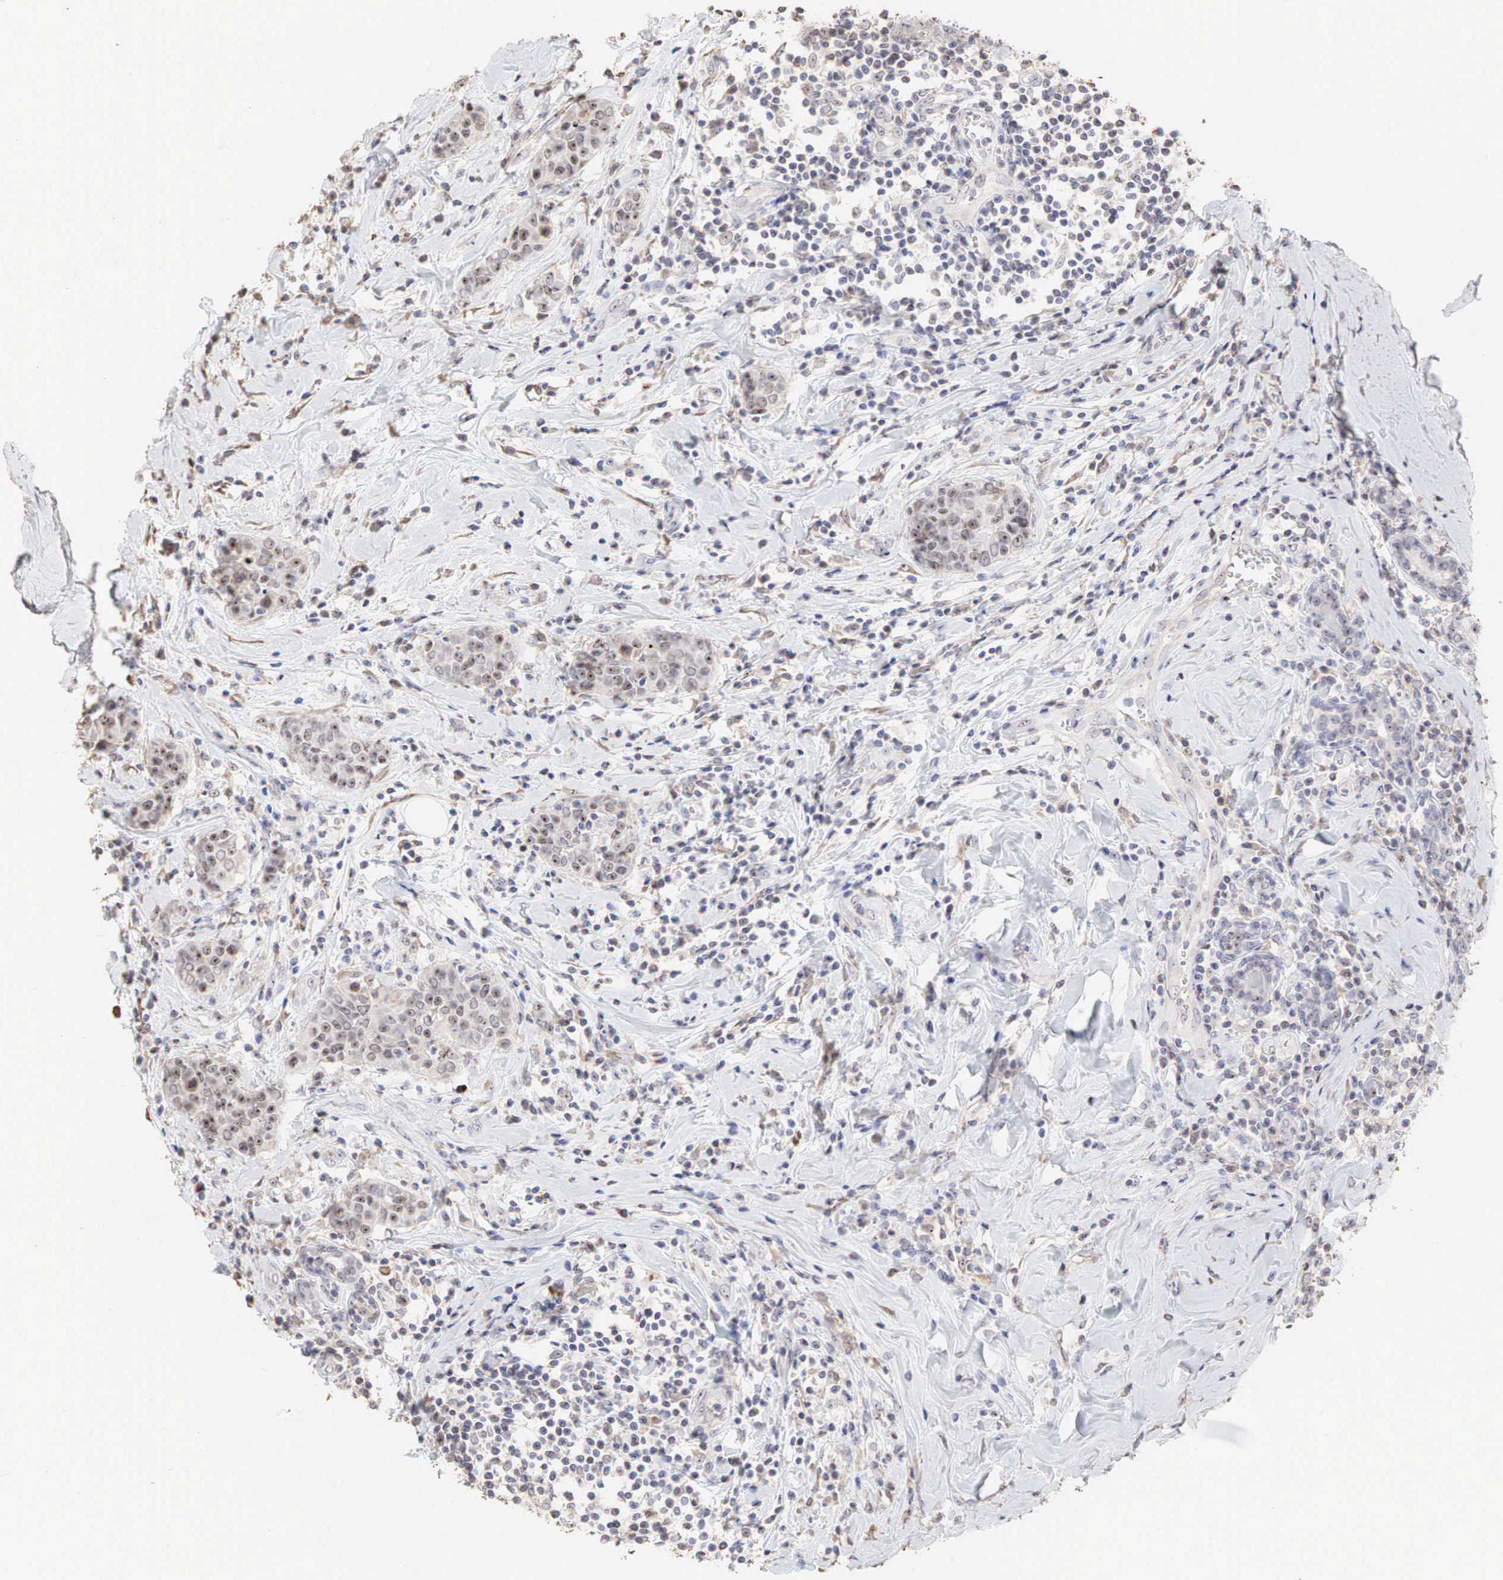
{"staining": {"intensity": "strong", "quantity": "25%-75%", "location": "cytoplasmic/membranous,nuclear"}, "tissue": "breast cancer", "cell_type": "Tumor cells", "image_type": "cancer", "snomed": [{"axis": "morphology", "description": "Duct carcinoma"}, {"axis": "topography", "description": "Breast"}], "caption": "The image shows immunohistochemical staining of breast intraductal carcinoma. There is strong cytoplasmic/membranous and nuclear positivity is appreciated in about 25%-75% of tumor cells. The staining was performed using DAB, with brown indicating positive protein expression. Nuclei are stained blue with hematoxylin.", "gene": "DKC1", "patient": {"sex": "female", "age": 55}}